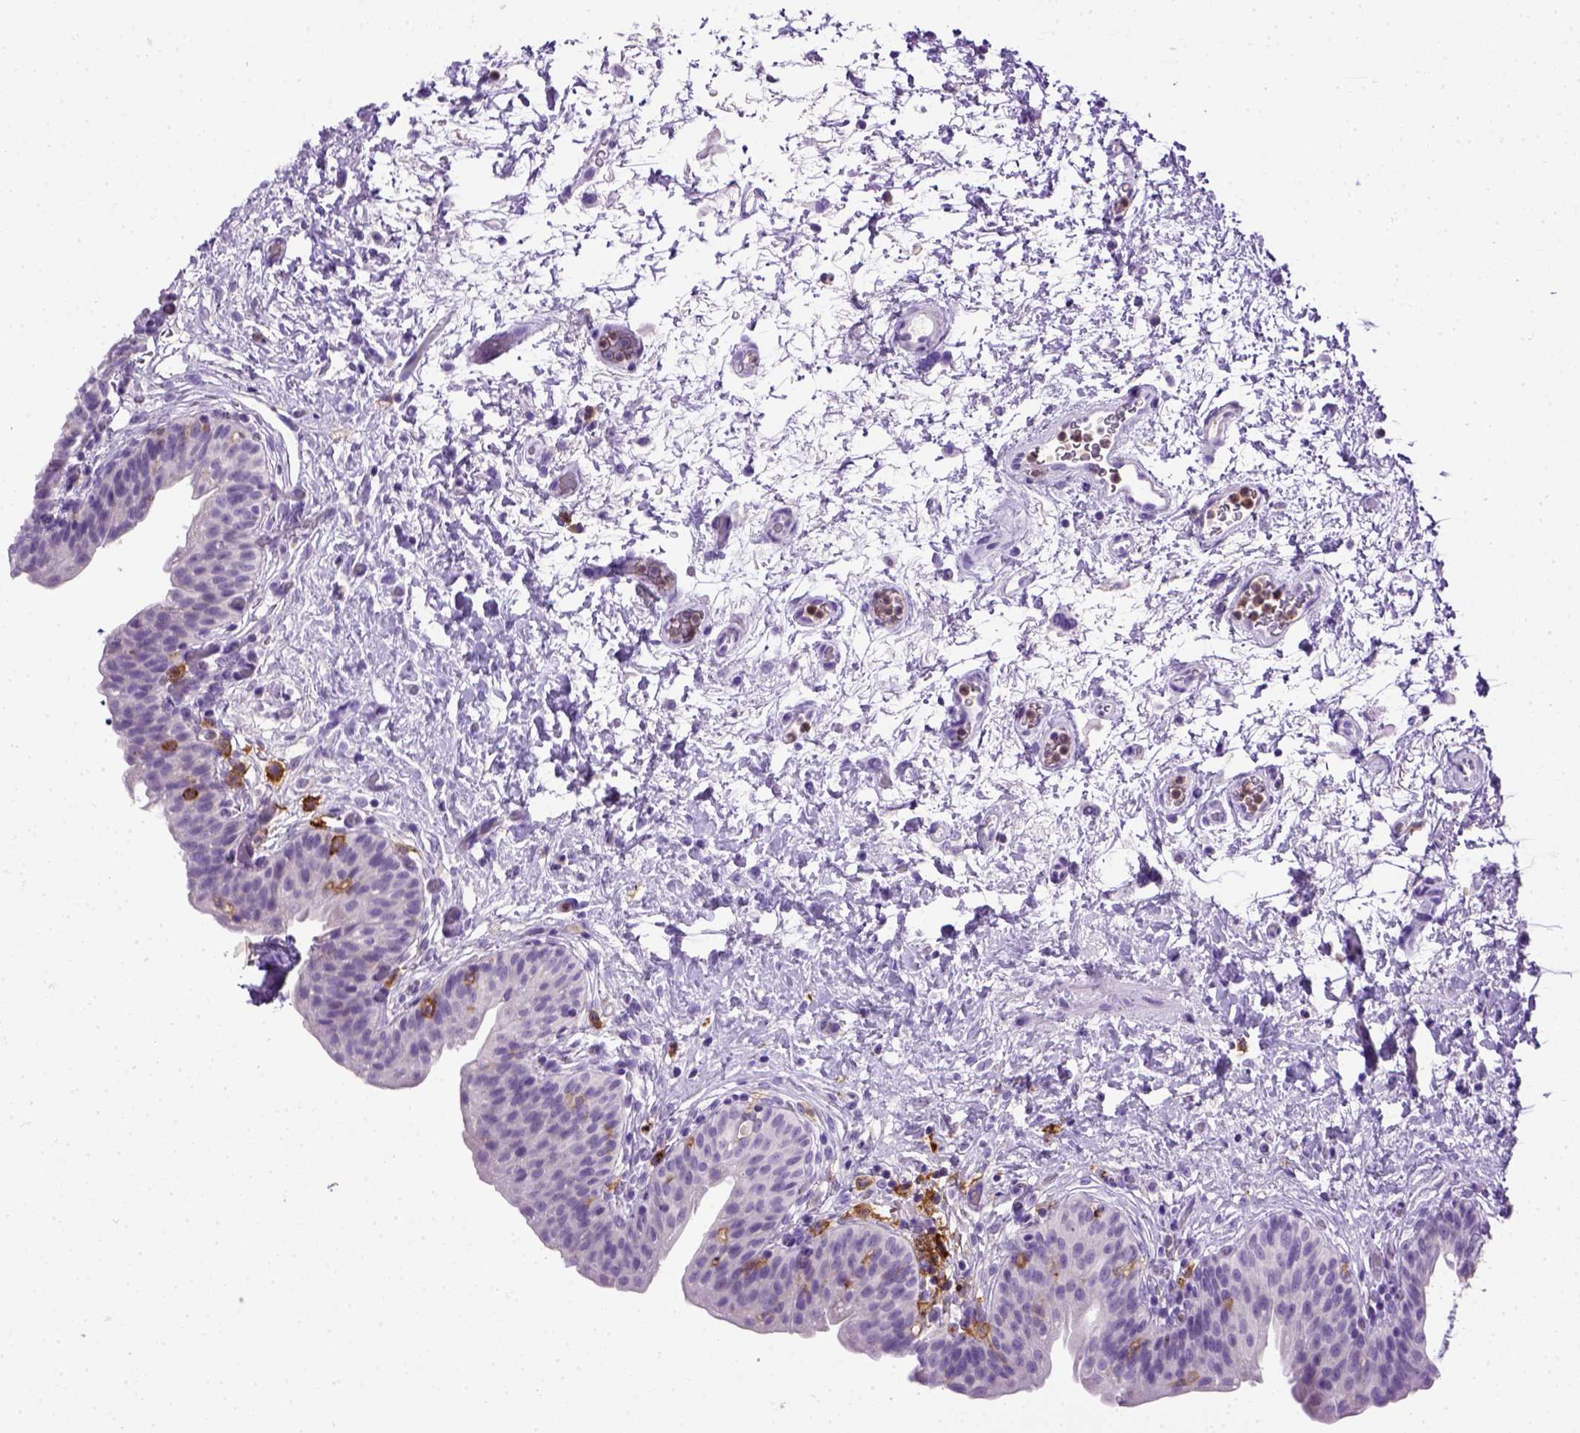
{"staining": {"intensity": "negative", "quantity": "none", "location": "none"}, "tissue": "urinary bladder", "cell_type": "Urothelial cells", "image_type": "normal", "snomed": [{"axis": "morphology", "description": "Normal tissue, NOS"}, {"axis": "topography", "description": "Urinary bladder"}], "caption": "High power microscopy micrograph of an immunohistochemistry photomicrograph of benign urinary bladder, revealing no significant expression in urothelial cells. (Brightfield microscopy of DAB immunohistochemistry at high magnification).", "gene": "ITGAX", "patient": {"sex": "male", "age": 69}}